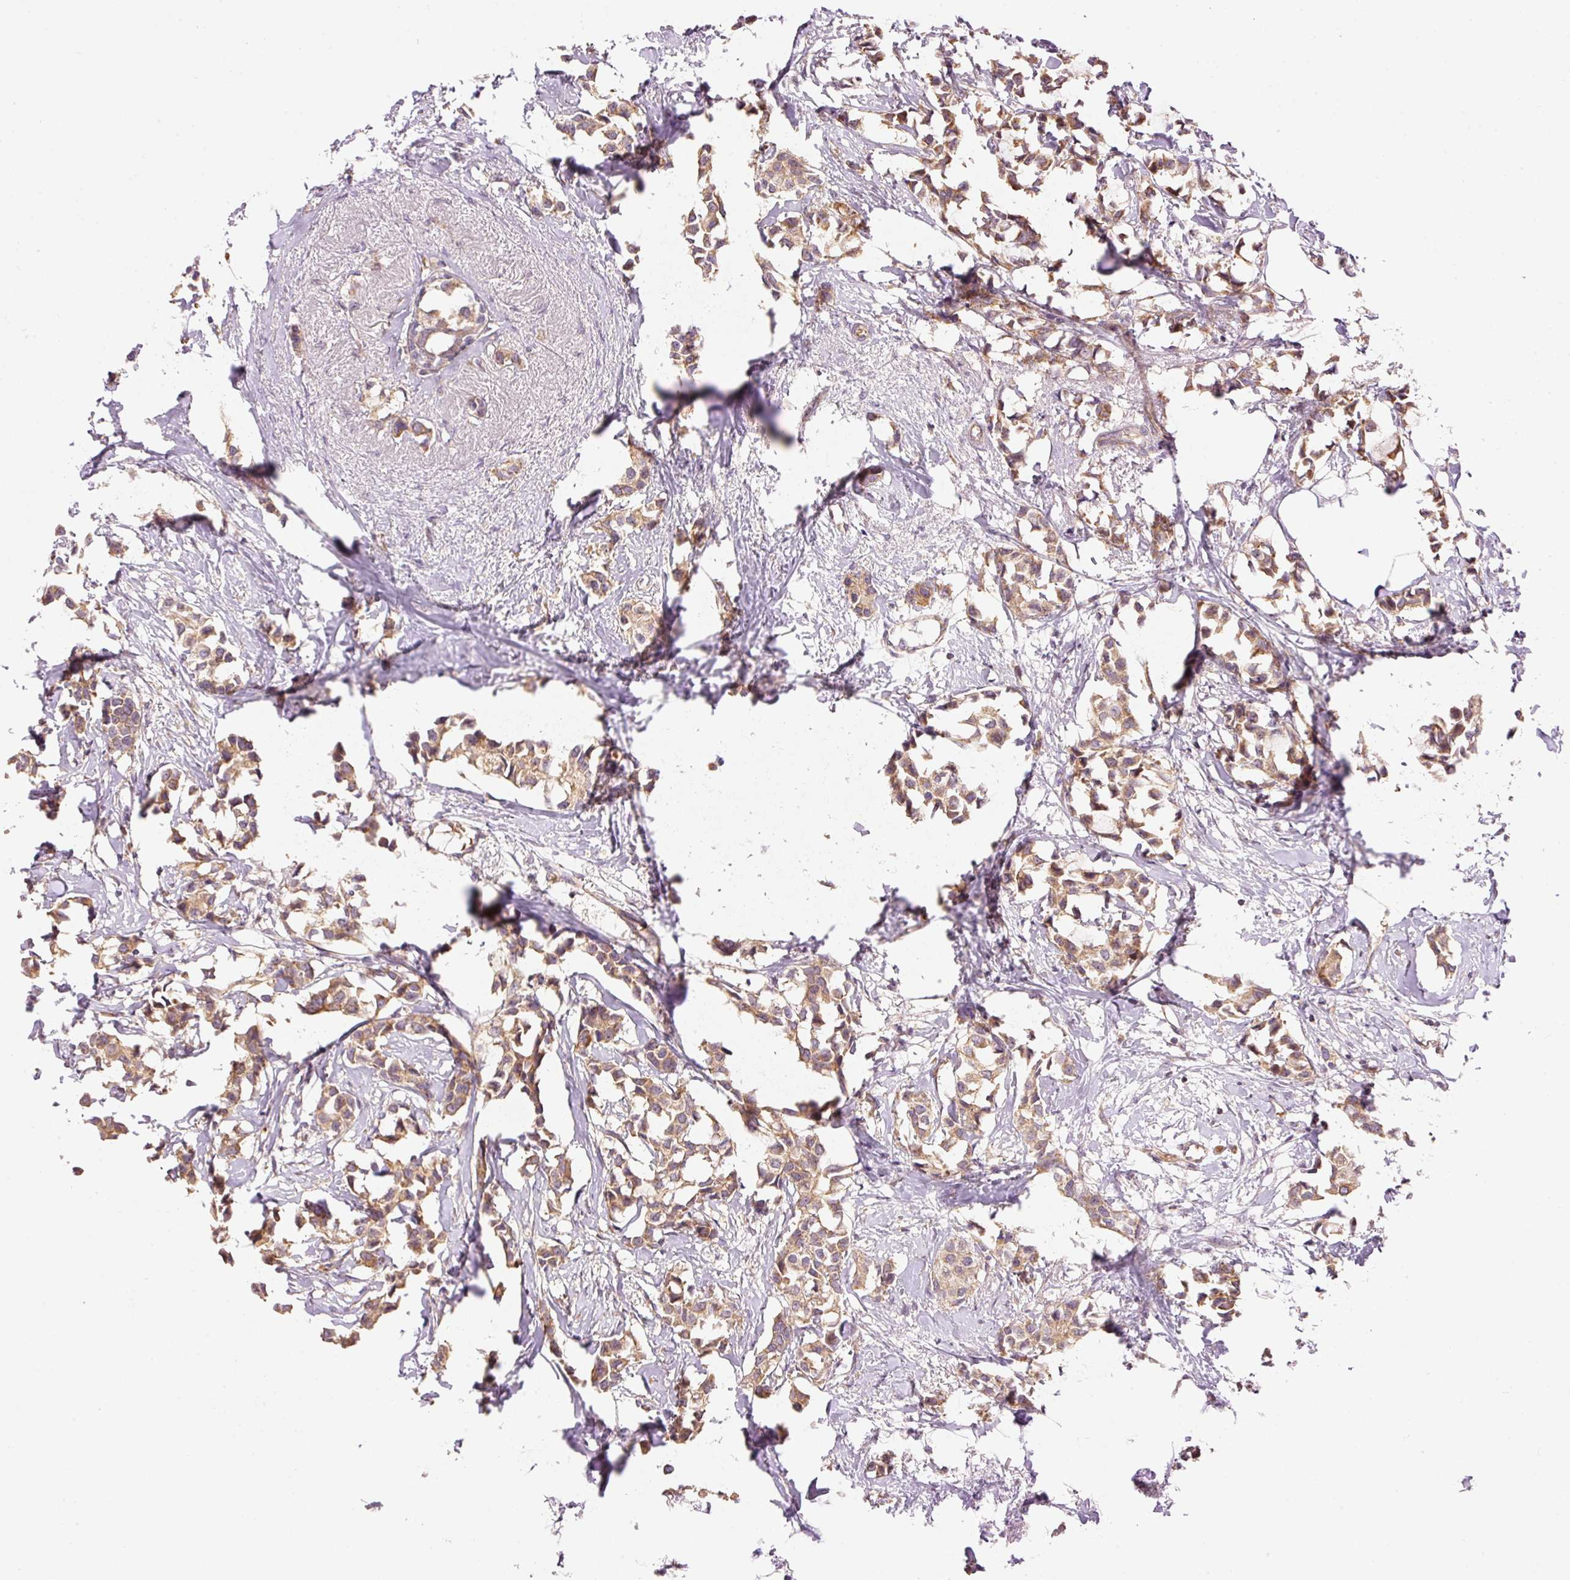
{"staining": {"intensity": "moderate", "quantity": ">75%", "location": "cytoplasmic/membranous"}, "tissue": "breast cancer", "cell_type": "Tumor cells", "image_type": "cancer", "snomed": [{"axis": "morphology", "description": "Duct carcinoma"}, {"axis": "topography", "description": "Breast"}], "caption": "Immunohistochemistry micrograph of human breast cancer stained for a protein (brown), which exhibits medium levels of moderate cytoplasmic/membranous staining in approximately >75% of tumor cells.", "gene": "ADCY4", "patient": {"sex": "female", "age": 73}}